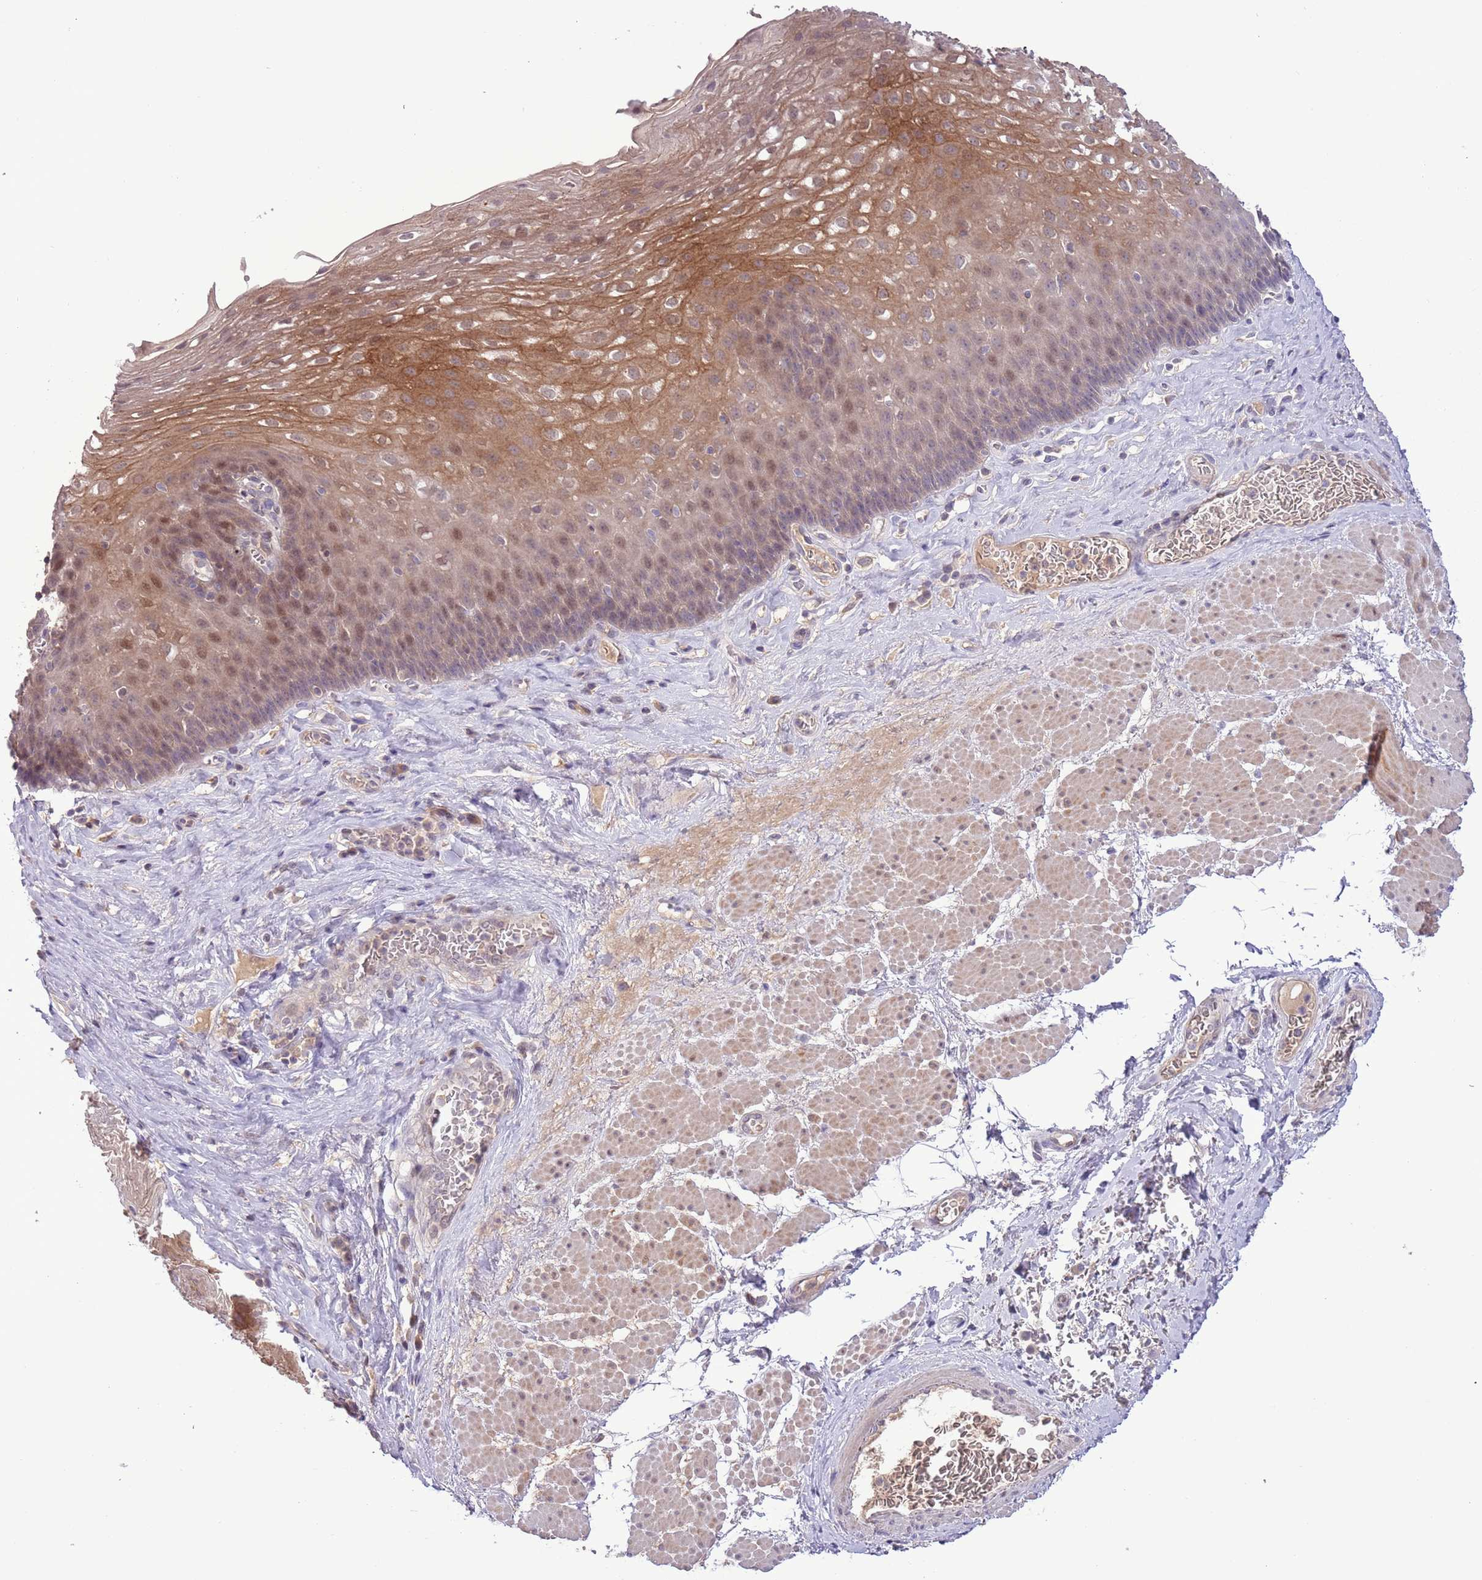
{"staining": {"intensity": "moderate", "quantity": ">75%", "location": "cytoplasmic/membranous,nuclear"}, "tissue": "esophagus", "cell_type": "Squamous epithelial cells", "image_type": "normal", "snomed": [{"axis": "morphology", "description": "Normal tissue, NOS"}, {"axis": "topography", "description": "Esophagus"}], "caption": "Protein staining by immunohistochemistry exhibits moderate cytoplasmic/membranous,nuclear staining in about >75% of squamous epithelial cells in unremarkable esophagus.", "gene": "SHROOM3", "patient": {"sex": "female", "age": 66}}